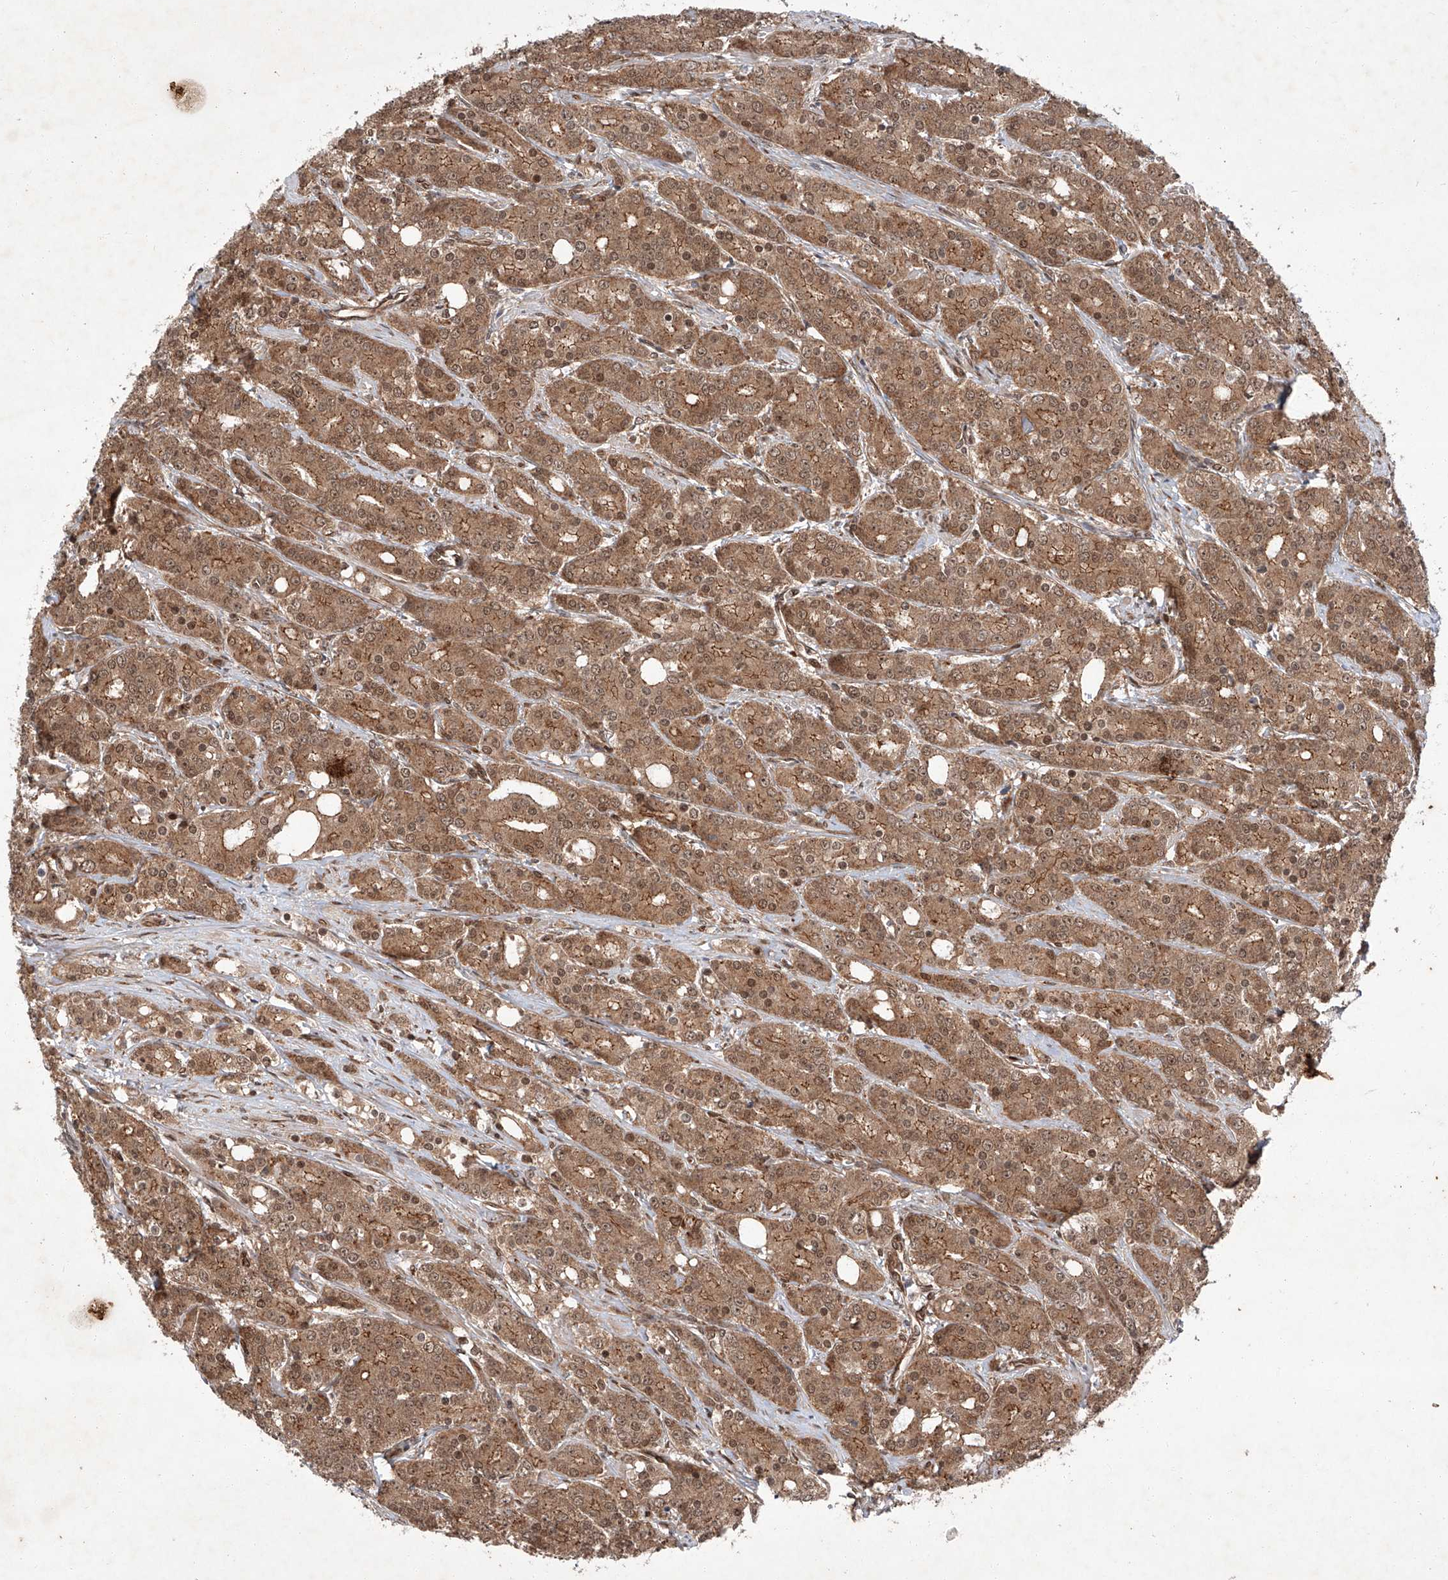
{"staining": {"intensity": "moderate", "quantity": ">75%", "location": "cytoplasmic/membranous,nuclear"}, "tissue": "prostate cancer", "cell_type": "Tumor cells", "image_type": "cancer", "snomed": [{"axis": "morphology", "description": "Adenocarcinoma, High grade"}, {"axis": "topography", "description": "Prostate"}], "caption": "Immunohistochemistry (IHC) of human prostate cancer exhibits medium levels of moderate cytoplasmic/membranous and nuclear staining in approximately >75% of tumor cells.", "gene": "ZFP28", "patient": {"sex": "male", "age": 62}}